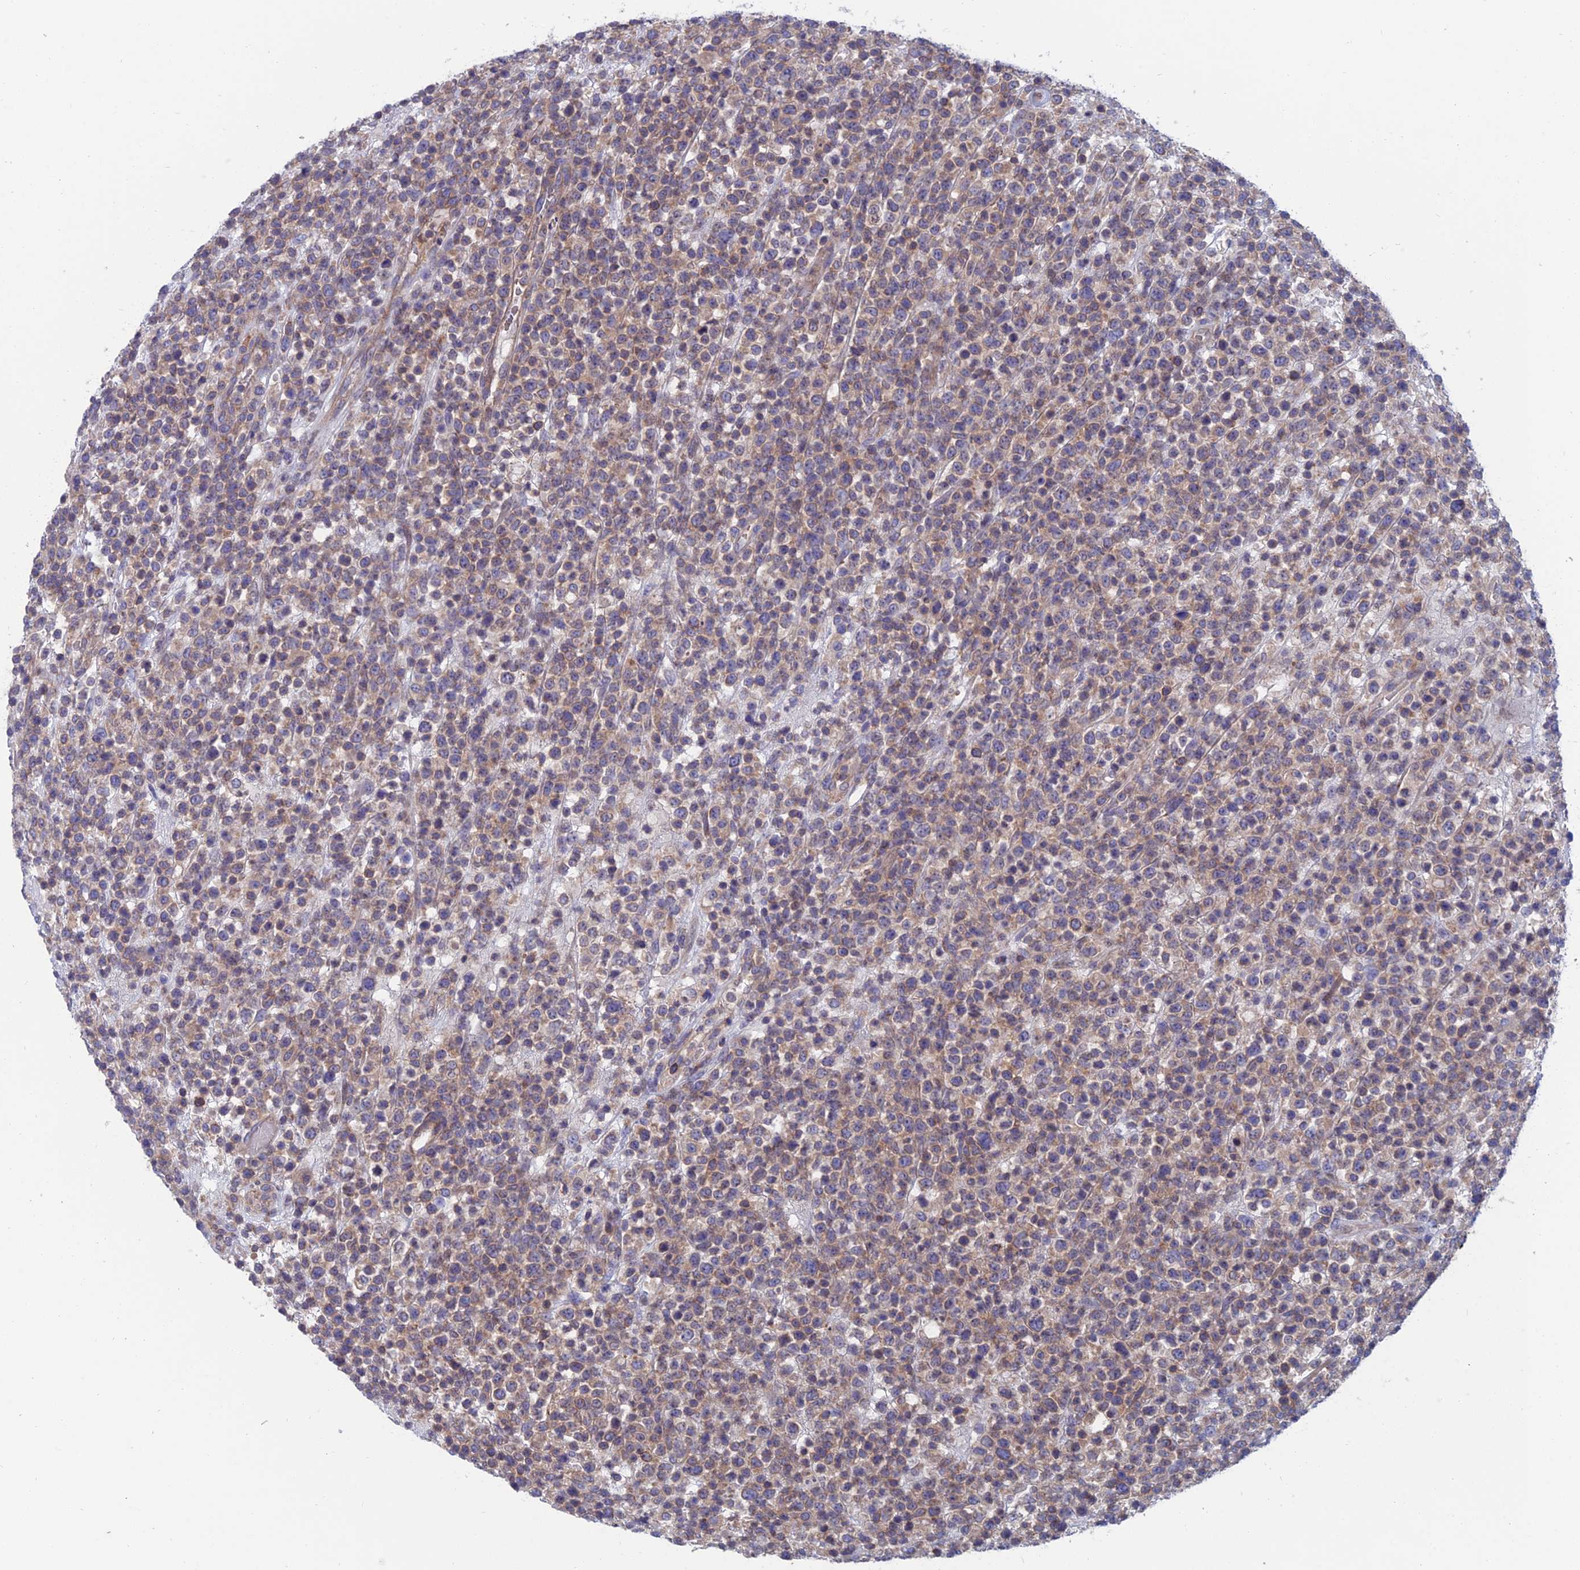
{"staining": {"intensity": "weak", "quantity": "25%-75%", "location": "cytoplasmic/membranous"}, "tissue": "lymphoma", "cell_type": "Tumor cells", "image_type": "cancer", "snomed": [{"axis": "morphology", "description": "Malignant lymphoma, non-Hodgkin's type, High grade"}, {"axis": "topography", "description": "Colon"}], "caption": "High-grade malignant lymphoma, non-Hodgkin's type stained with a brown dye reveals weak cytoplasmic/membranous positive staining in about 25%-75% of tumor cells.", "gene": "USP37", "patient": {"sex": "female", "age": 53}}